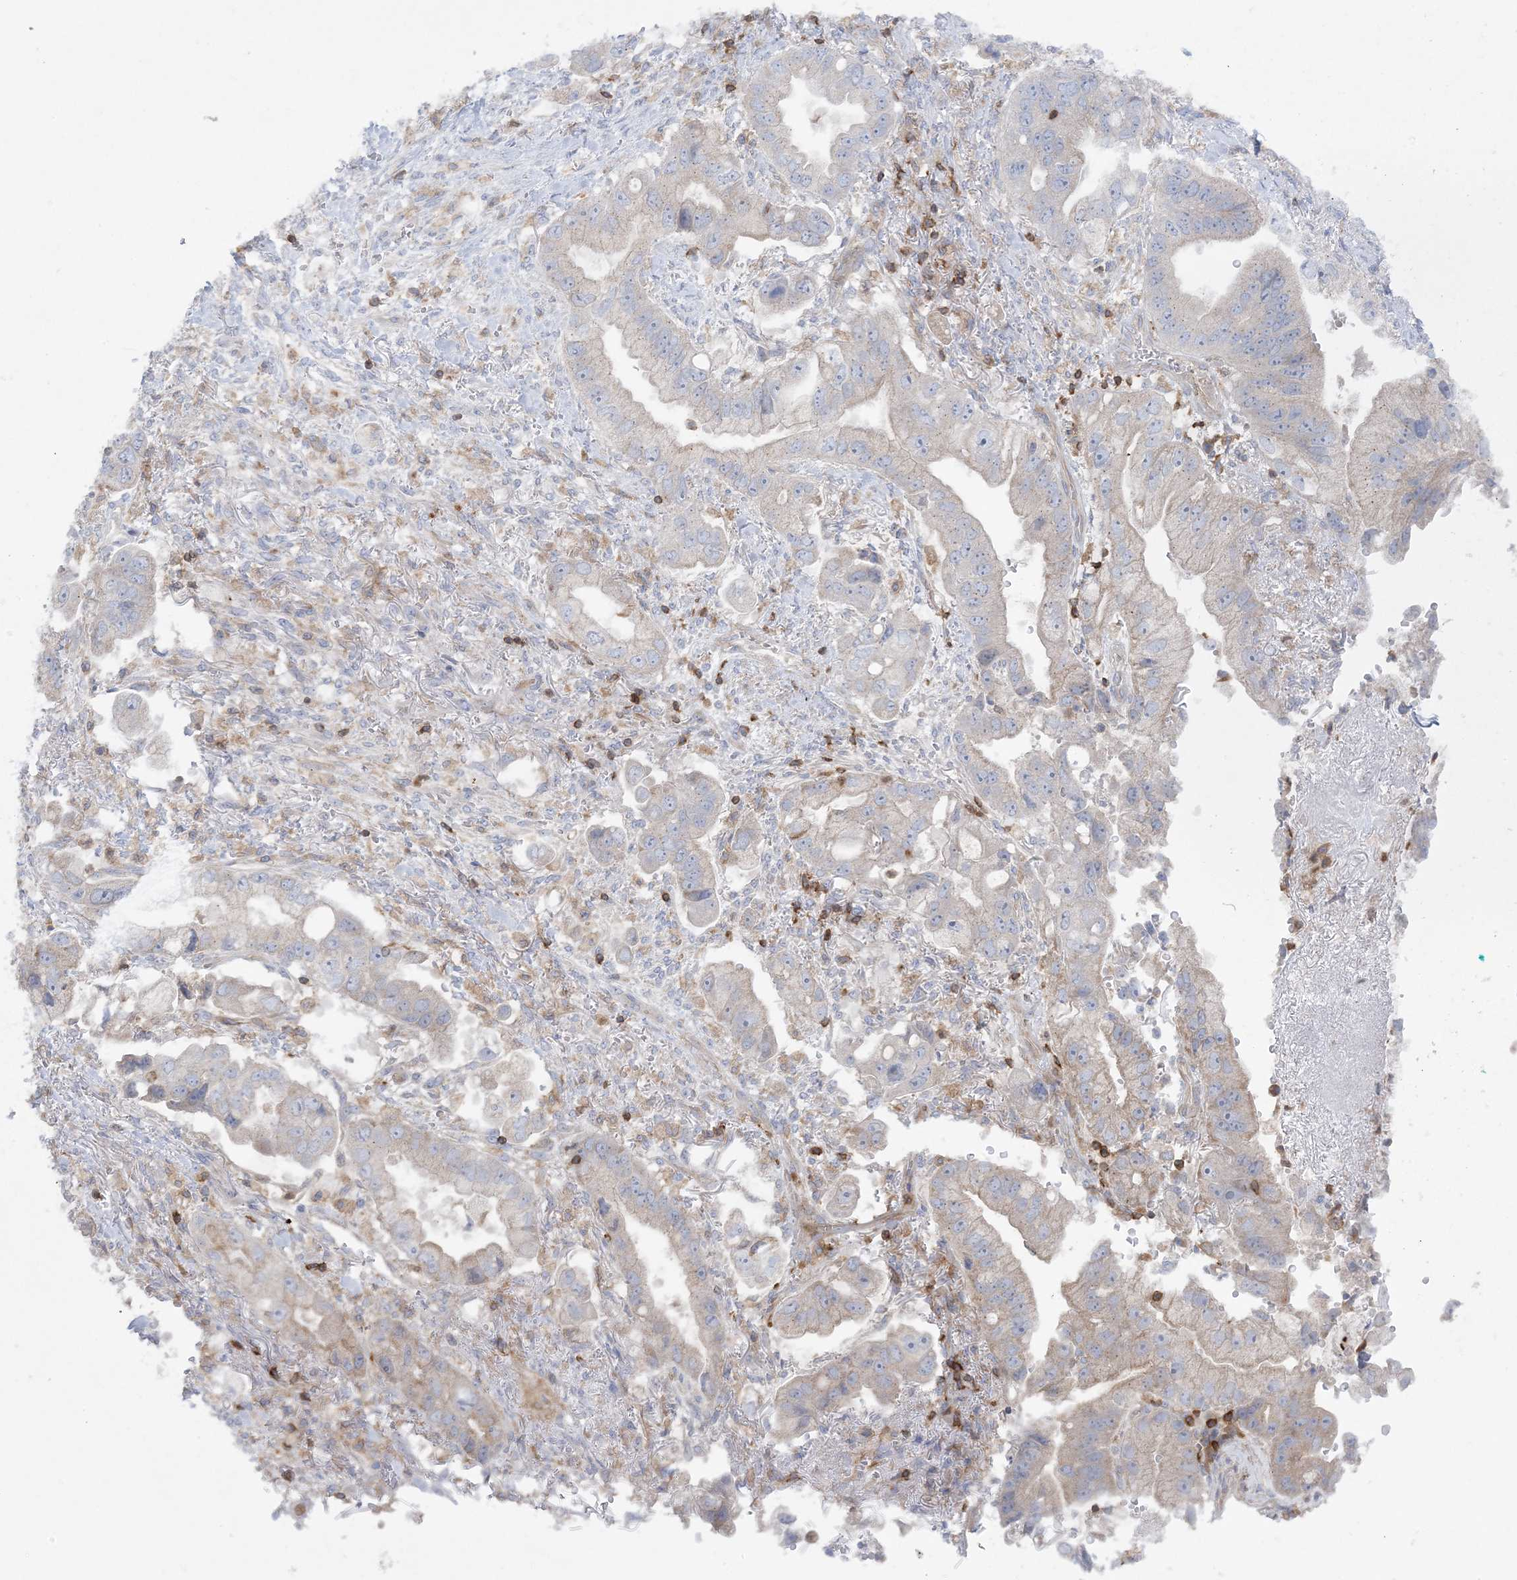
{"staining": {"intensity": "weak", "quantity": "<25%", "location": "cytoplasmic/membranous"}, "tissue": "stomach cancer", "cell_type": "Tumor cells", "image_type": "cancer", "snomed": [{"axis": "morphology", "description": "Adenocarcinoma, NOS"}, {"axis": "topography", "description": "Stomach"}], "caption": "IHC of human stomach adenocarcinoma shows no expression in tumor cells.", "gene": "ARHGAP30", "patient": {"sex": "male", "age": 62}}